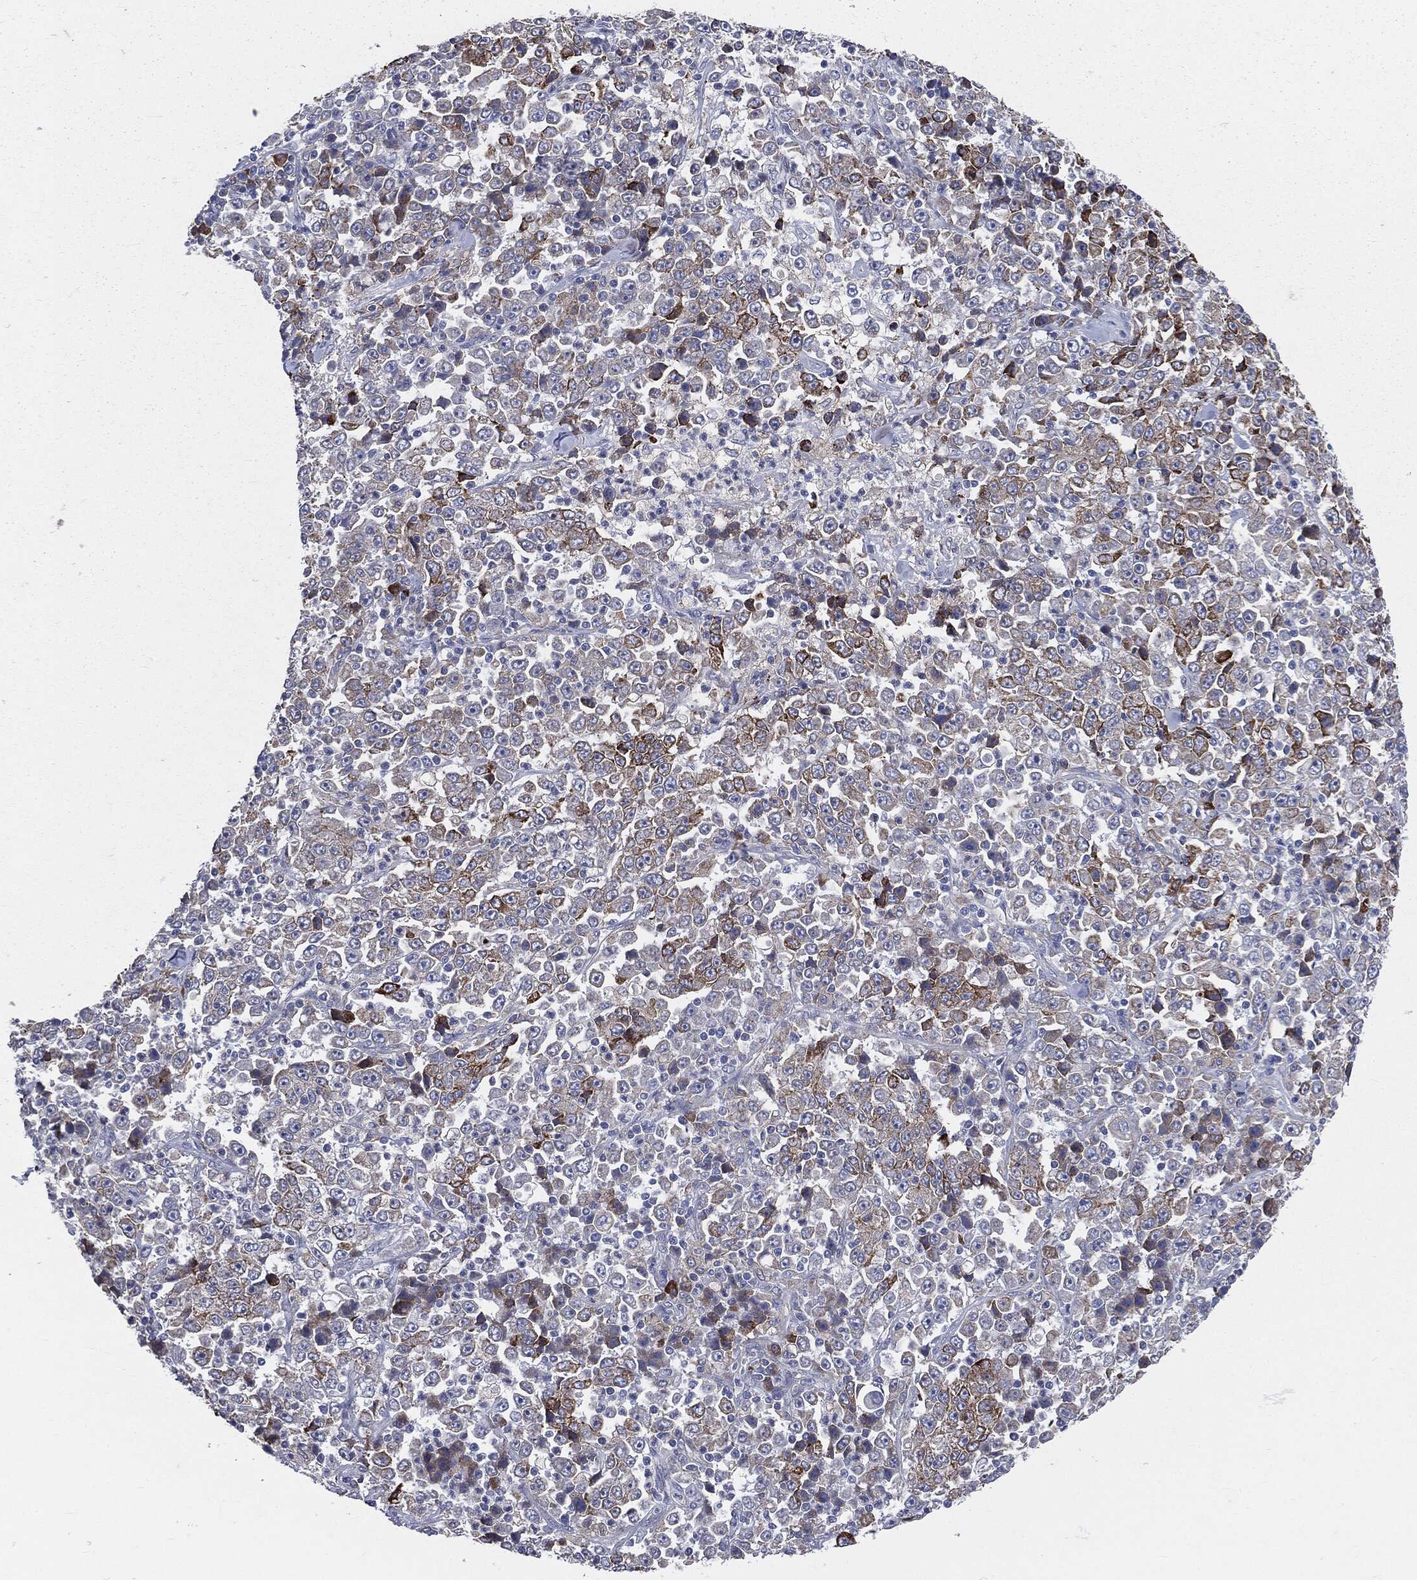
{"staining": {"intensity": "strong", "quantity": "<25%", "location": "cytoplasmic/membranous"}, "tissue": "stomach cancer", "cell_type": "Tumor cells", "image_type": "cancer", "snomed": [{"axis": "morphology", "description": "Normal tissue, NOS"}, {"axis": "morphology", "description": "Adenocarcinoma, NOS"}, {"axis": "topography", "description": "Stomach, upper"}, {"axis": "topography", "description": "Stomach"}], "caption": "Tumor cells display medium levels of strong cytoplasmic/membranous expression in approximately <25% of cells in human stomach cancer.", "gene": "PTGS2", "patient": {"sex": "male", "age": 59}}